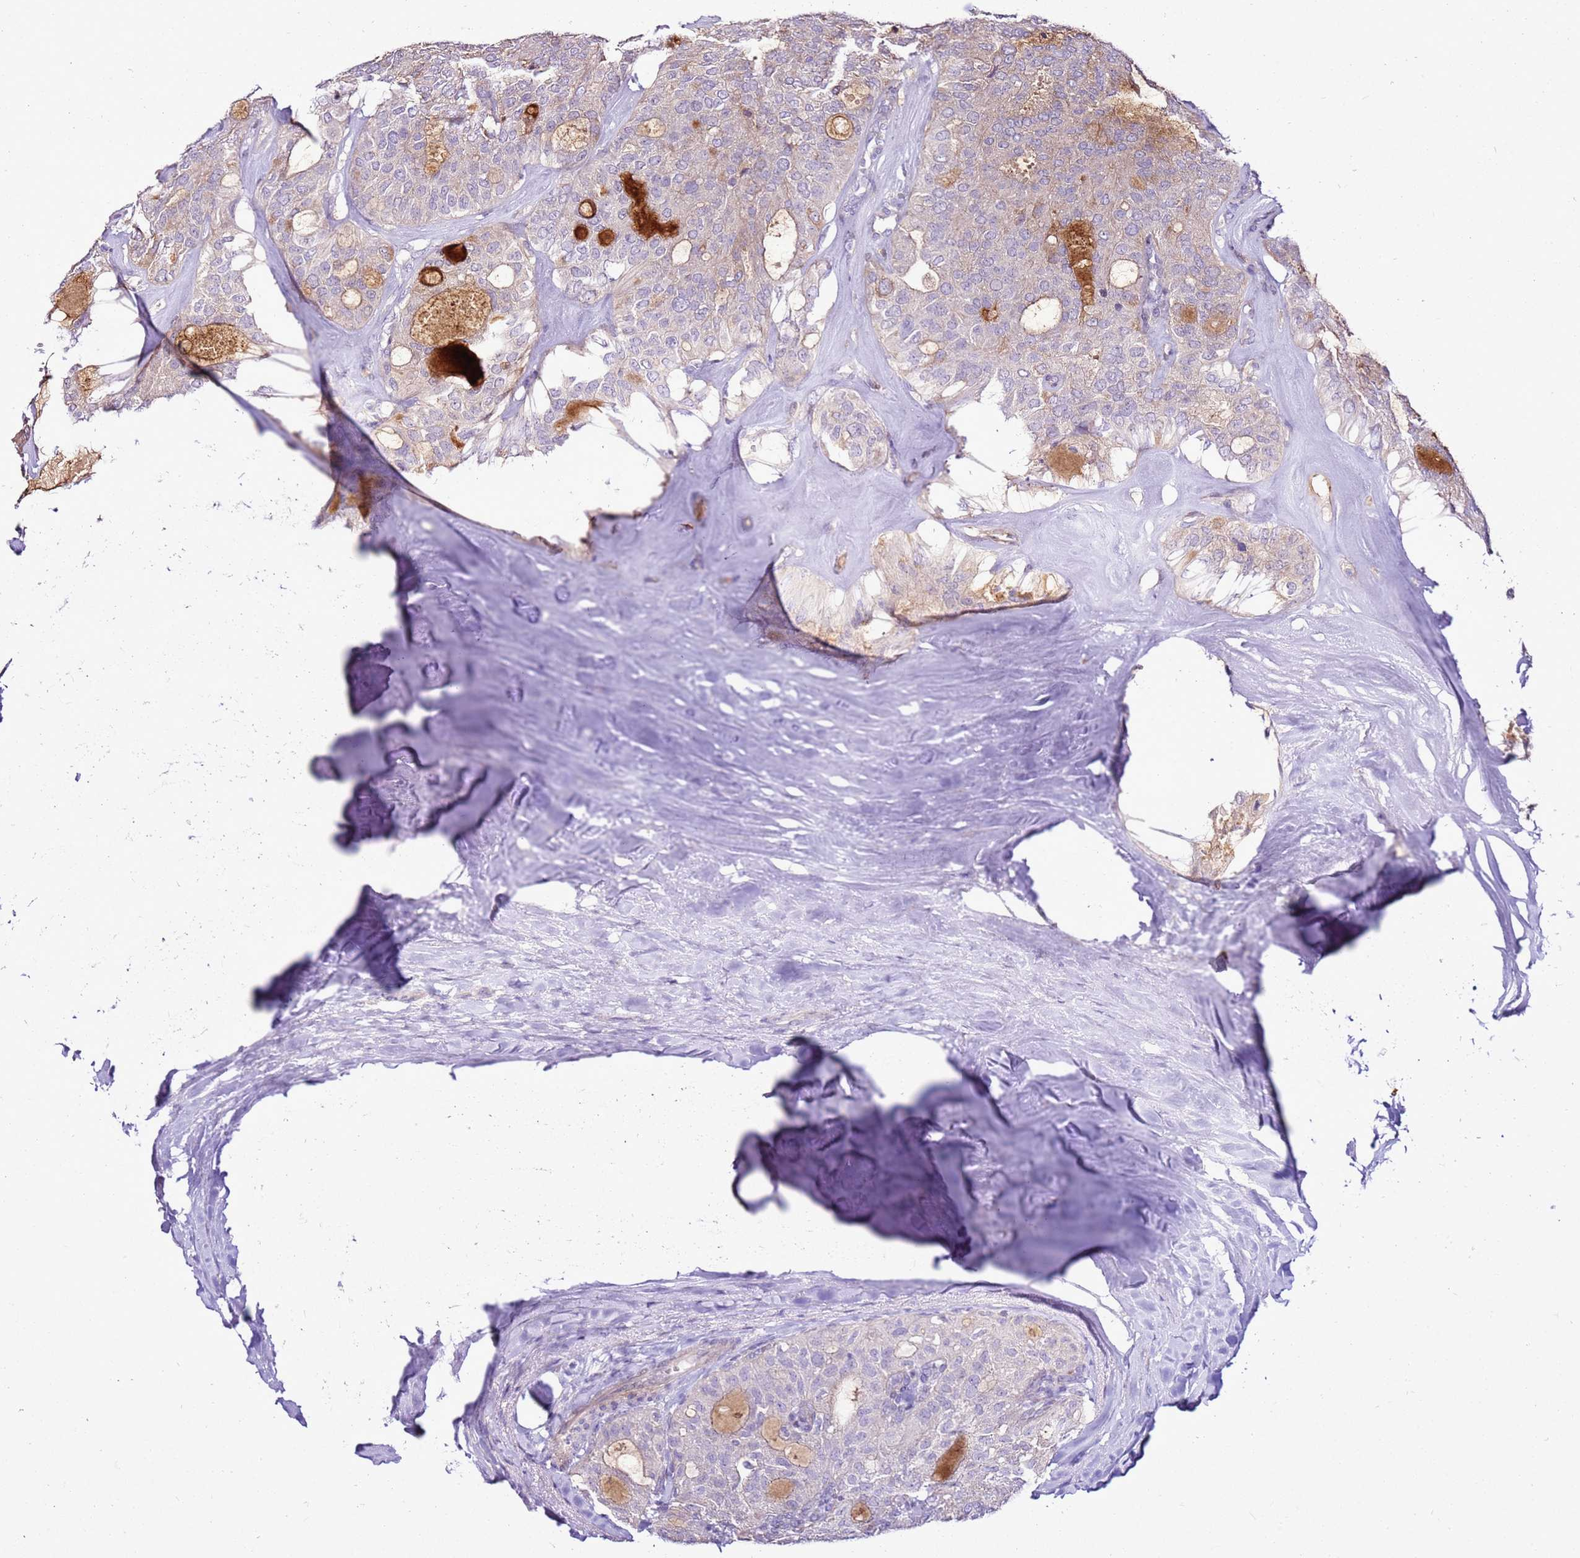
{"staining": {"intensity": "weak", "quantity": "<25%", "location": "cytoplasmic/membranous"}, "tissue": "thyroid cancer", "cell_type": "Tumor cells", "image_type": "cancer", "snomed": [{"axis": "morphology", "description": "Follicular adenoma carcinoma, NOS"}, {"axis": "topography", "description": "Thyroid gland"}], "caption": "IHC histopathology image of human thyroid cancer (follicular adenoma carcinoma) stained for a protein (brown), which displays no positivity in tumor cells.", "gene": "SLC38A5", "patient": {"sex": "male", "age": 75}}